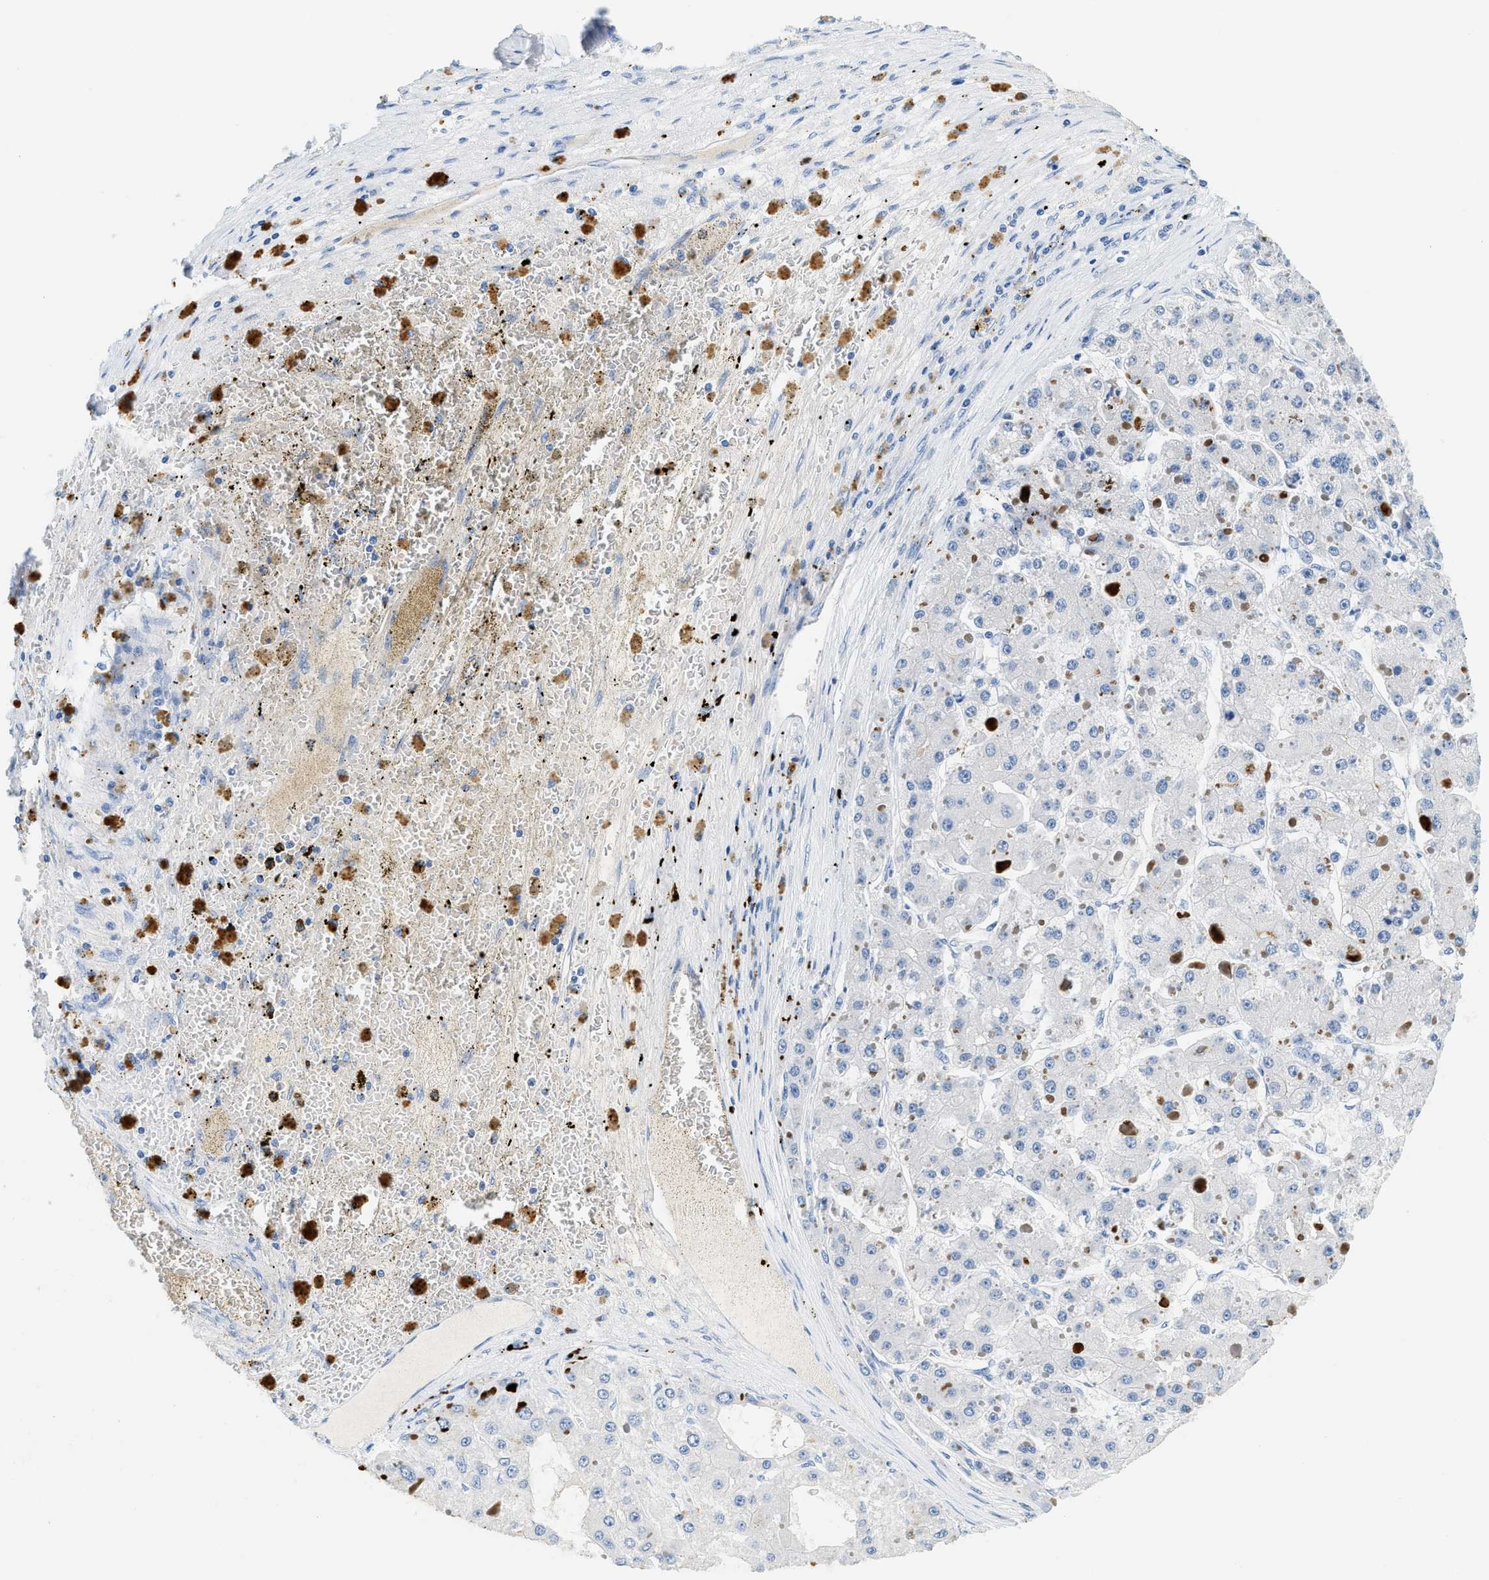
{"staining": {"intensity": "negative", "quantity": "none", "location": "none"}, "tissue": "liver cancer", "cell_type": "Tumor cells", "image_type": "cancer", "snomed": [{"axis": "morphology", "description": "Carcinoma, Hepatocellular, NOS"}, {"axis": "topography", "description": "Liver"}], "caption": "The micrograph exhibits no significant staining in tumor cells of liver cancer.", "gene": "STXBP2", "patient": {"sex": "female", "age": 73}}